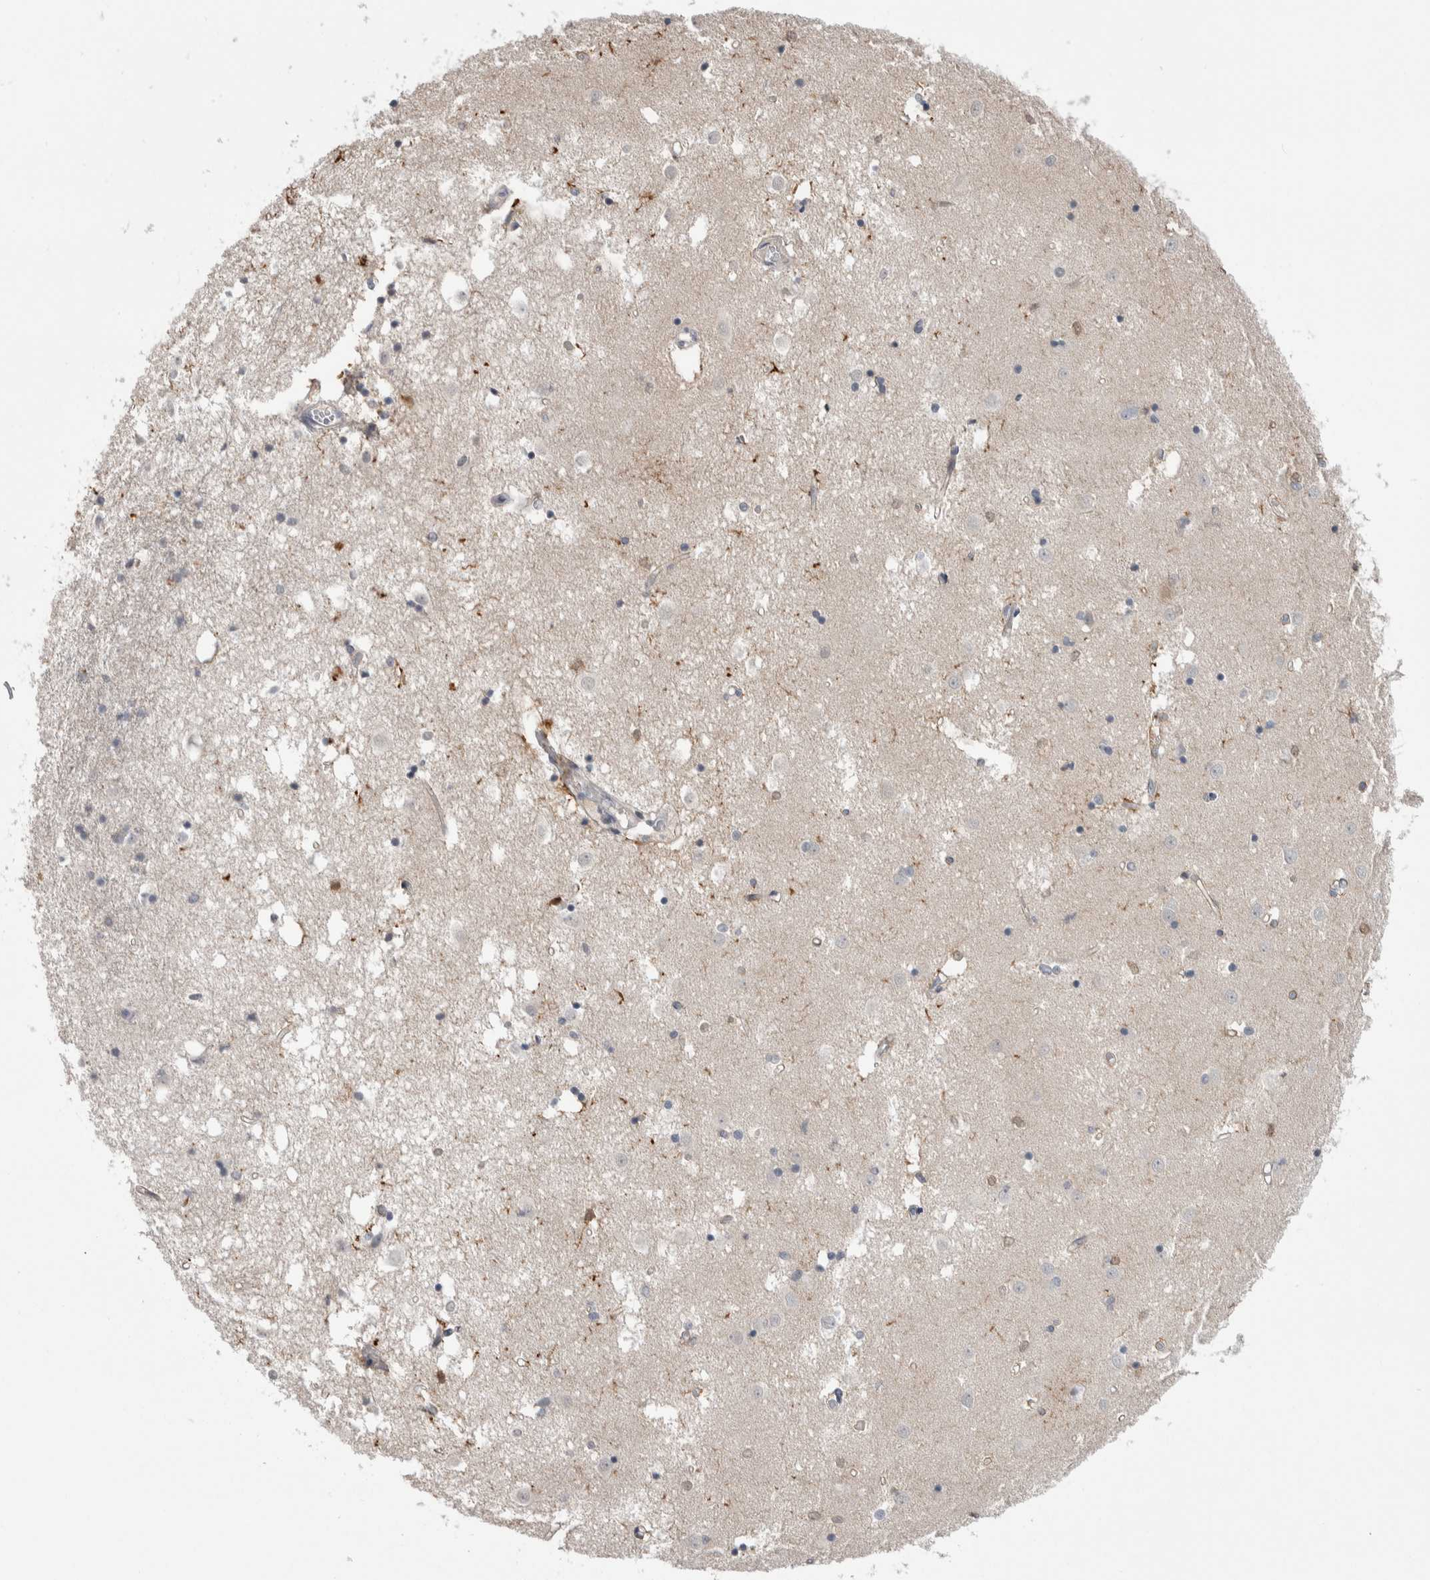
{"staining": {"intensity": "moderate", "quantity": "<25%", "location": "cytoplasmic/membranous,nuclear"}, "tissue": "caudate", "cell_type": "Glial cells", "image_type": "normal", "snomed": [{"axis": "morphology", "description": "Normal tissue, NOS"}, {"axis": "topography", "description": "Lateral ventricle wall"}], "caption": "This photomicrograph displays normal caudate stained with immunohistochemistry (IHC) to label a protein in brown. The cytoplasmic/membranous,nuclear of glial cells show moderate positivity for the protein. Nuclei are counter-stained blue.", "gene": "HTATIP2", "patient": {"sex": "male", "age": 45}}